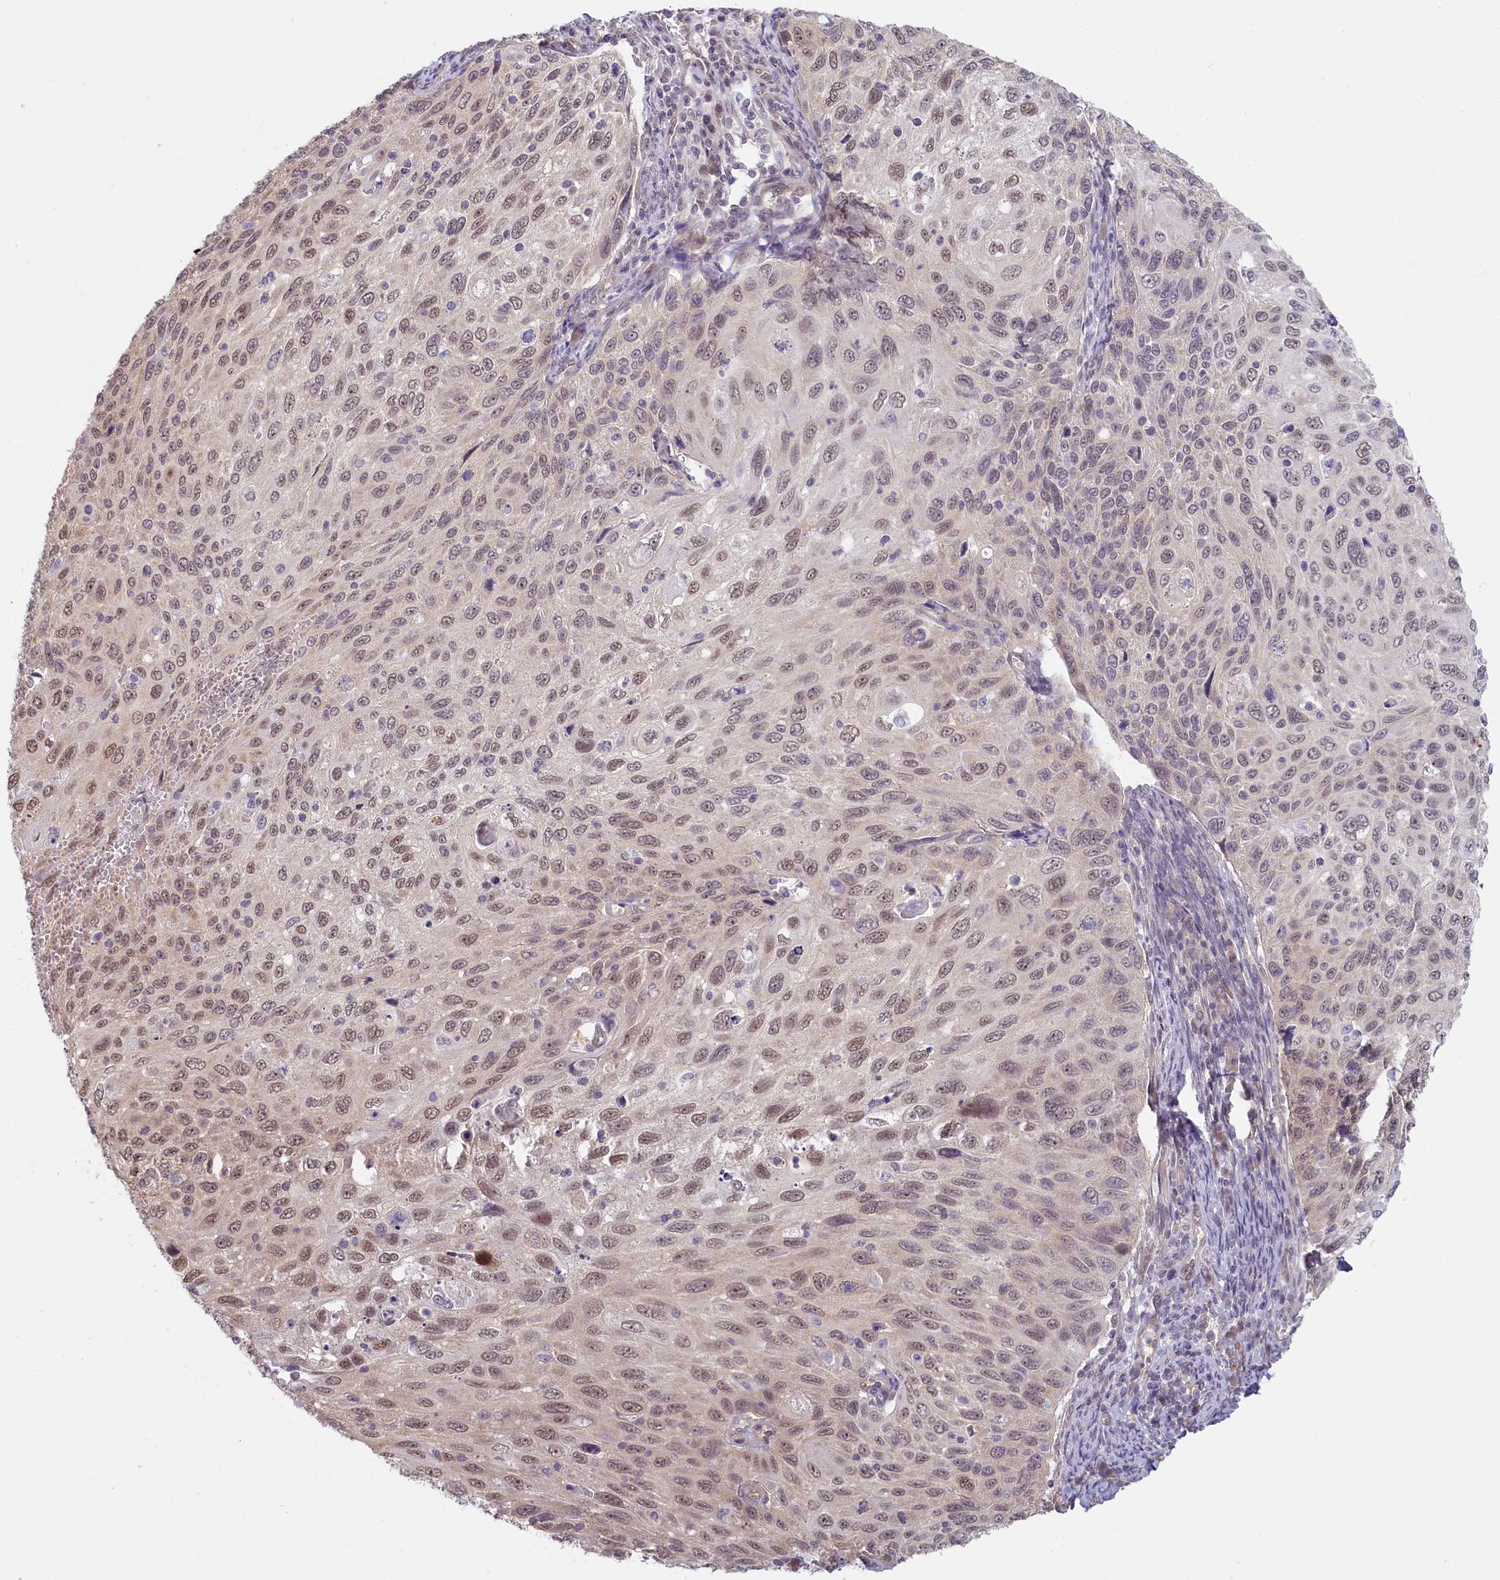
{"staining": {"intensity": "weak", "quantity": ">75%", "location": "nuclear"}, "tissue": "cervical cancer", "cell_type": "Tumor cells", "image_type": "cancer", "snomed": [{"axis": "morphology", "description": "Squamous cell carcinoma, NOS"}, {"axis": "topography", "description": "Cervix"}], "caption": "Brown immunohistochemical staining in human squamous cell carcinoma (cervical) displays weak nuclear positivity in about >75% of tumor cells.", "gene": "C19orf44", "patient": {"sex": "female", "age": 70}}